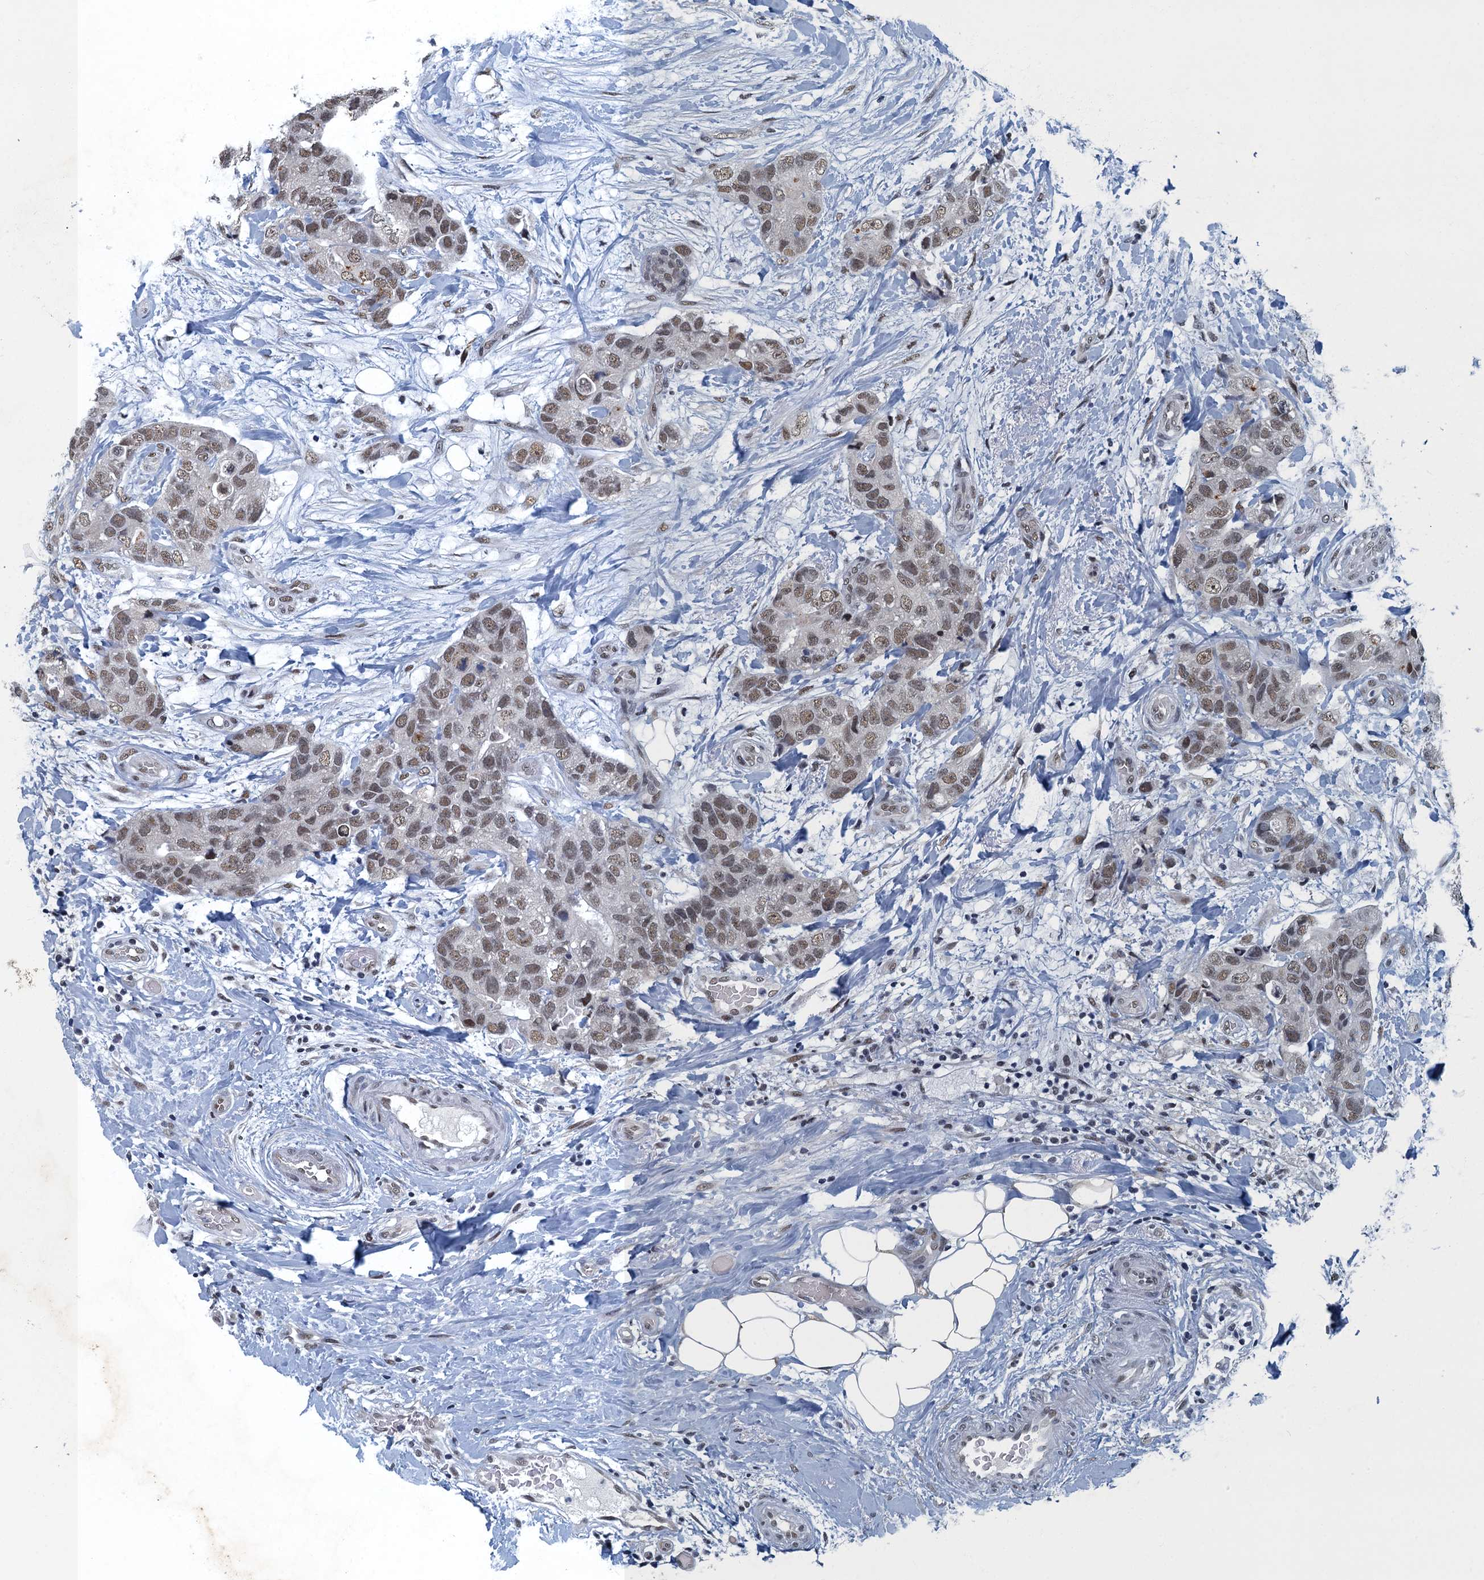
{"staining": {"intensity": "moderate", "quantity": ">75%", "location": "nuclear"}, "tissue": "breast cancer", "cell_type": "Tumor cells", "image_type": "cancer", "snomed": [{"axis": "morphology", "description": "Duct carcinoma"}, {"axis": "topography", "description": "Breast"}], "caption": "DAB (3,3'-diaminobenzidine) immunohistochemical staining of breast cancer demonstrates moderate nuclear protein positivity in approximately >75% of tumor cells.", "gene": "GADL1", "patient": {"sex": "female", "age": 62}}